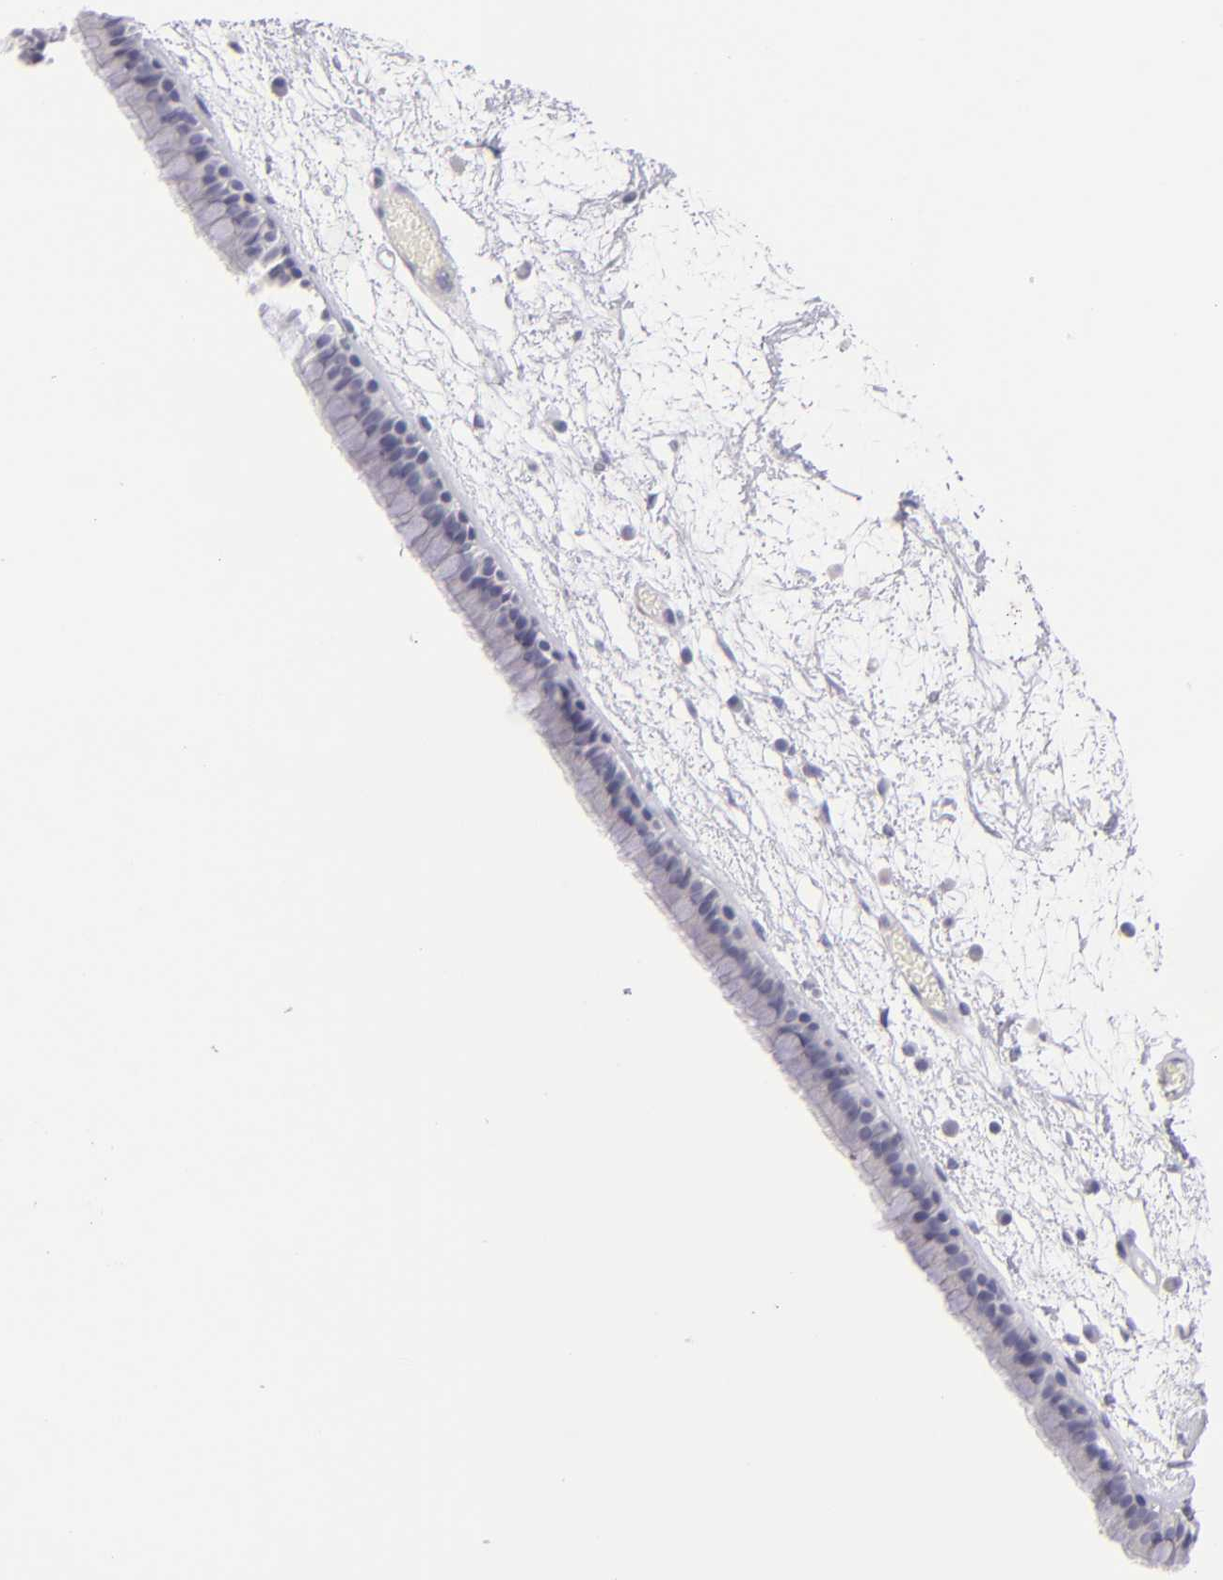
{"staining": {"intensity": "negative", "quantity": "none", "location": "none"}, "tissue": "nasopharynx", "cell_type": "Respiratory epithelial cells", "image_type": "normal", "snomed": [{"axis": "morphology", "description": "Normal tissue, NOS"}, {"axis": "morphology", "description": "Inflammation, NOS"}, {"axis": "topography", "description": "Nasopharynx"}], "caption": "Respiratory epithelial cells are negative for brown protein staining in unremarkable nasopharynx. (DAB immunohistochemistry (IHC) with hematoxylin counter stain).", "gene": "TNNC1", "patient": {"sex": "male", "age": 48}}